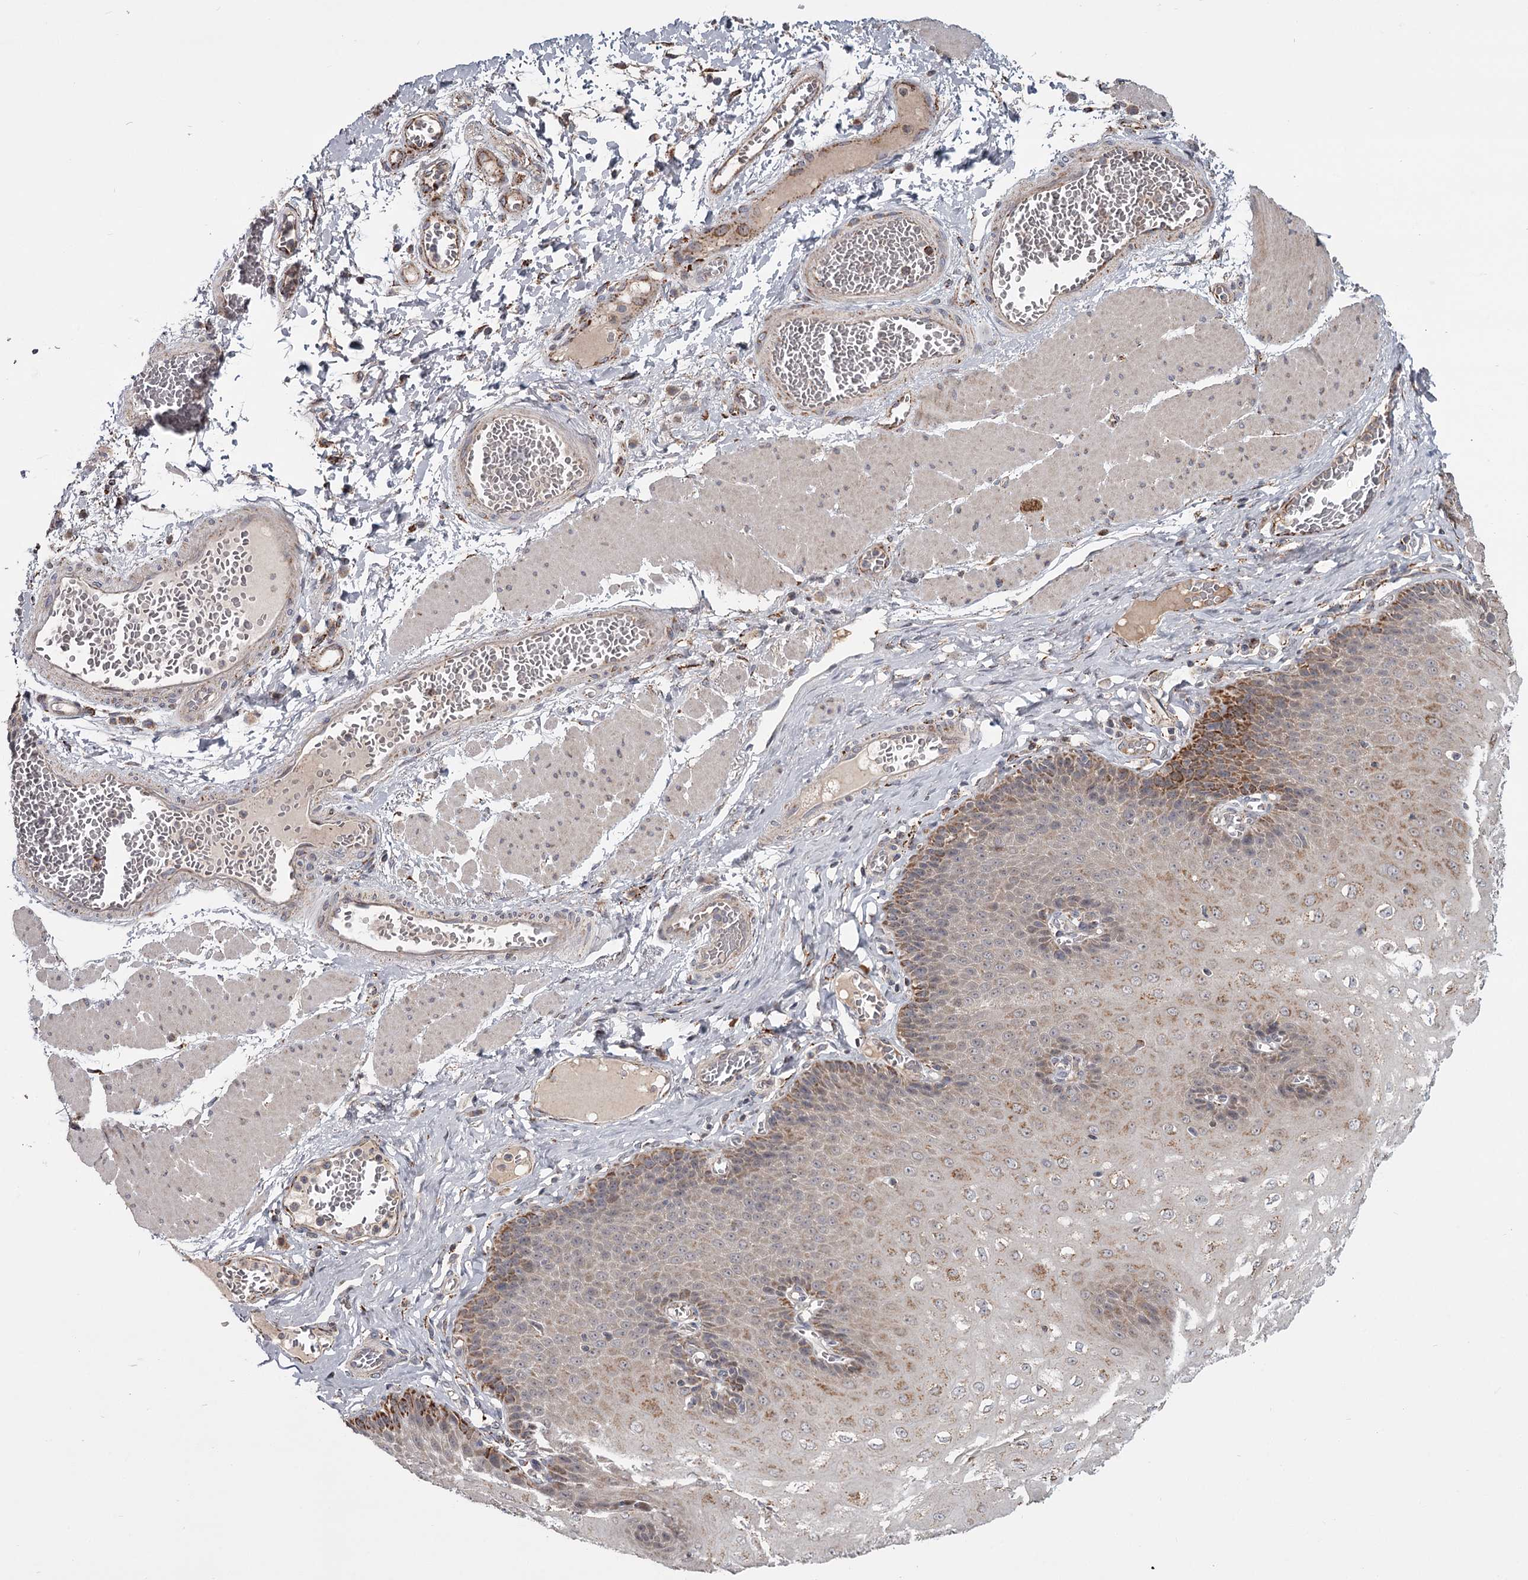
{"staining": {"intensity": "strong", "quantity": "<25%", "location": "cytoplasmic/membranous"}, "tissue": "esophagus", "cell_type": "Squamous epithelial cells", "image_type": "normal", "snomed": [{"axis": "morphology", "description": "Normal tissue, NOS"}, {"axis": "topography", "description": "Esophagus"}], "caption": "Squamous epithelial cells show strong cytoplasmic/membranous expression in approximately <25% of cells in normal esophagus.", "gene": "CDC123", "patient": {"sex": "male", "age": 60}}